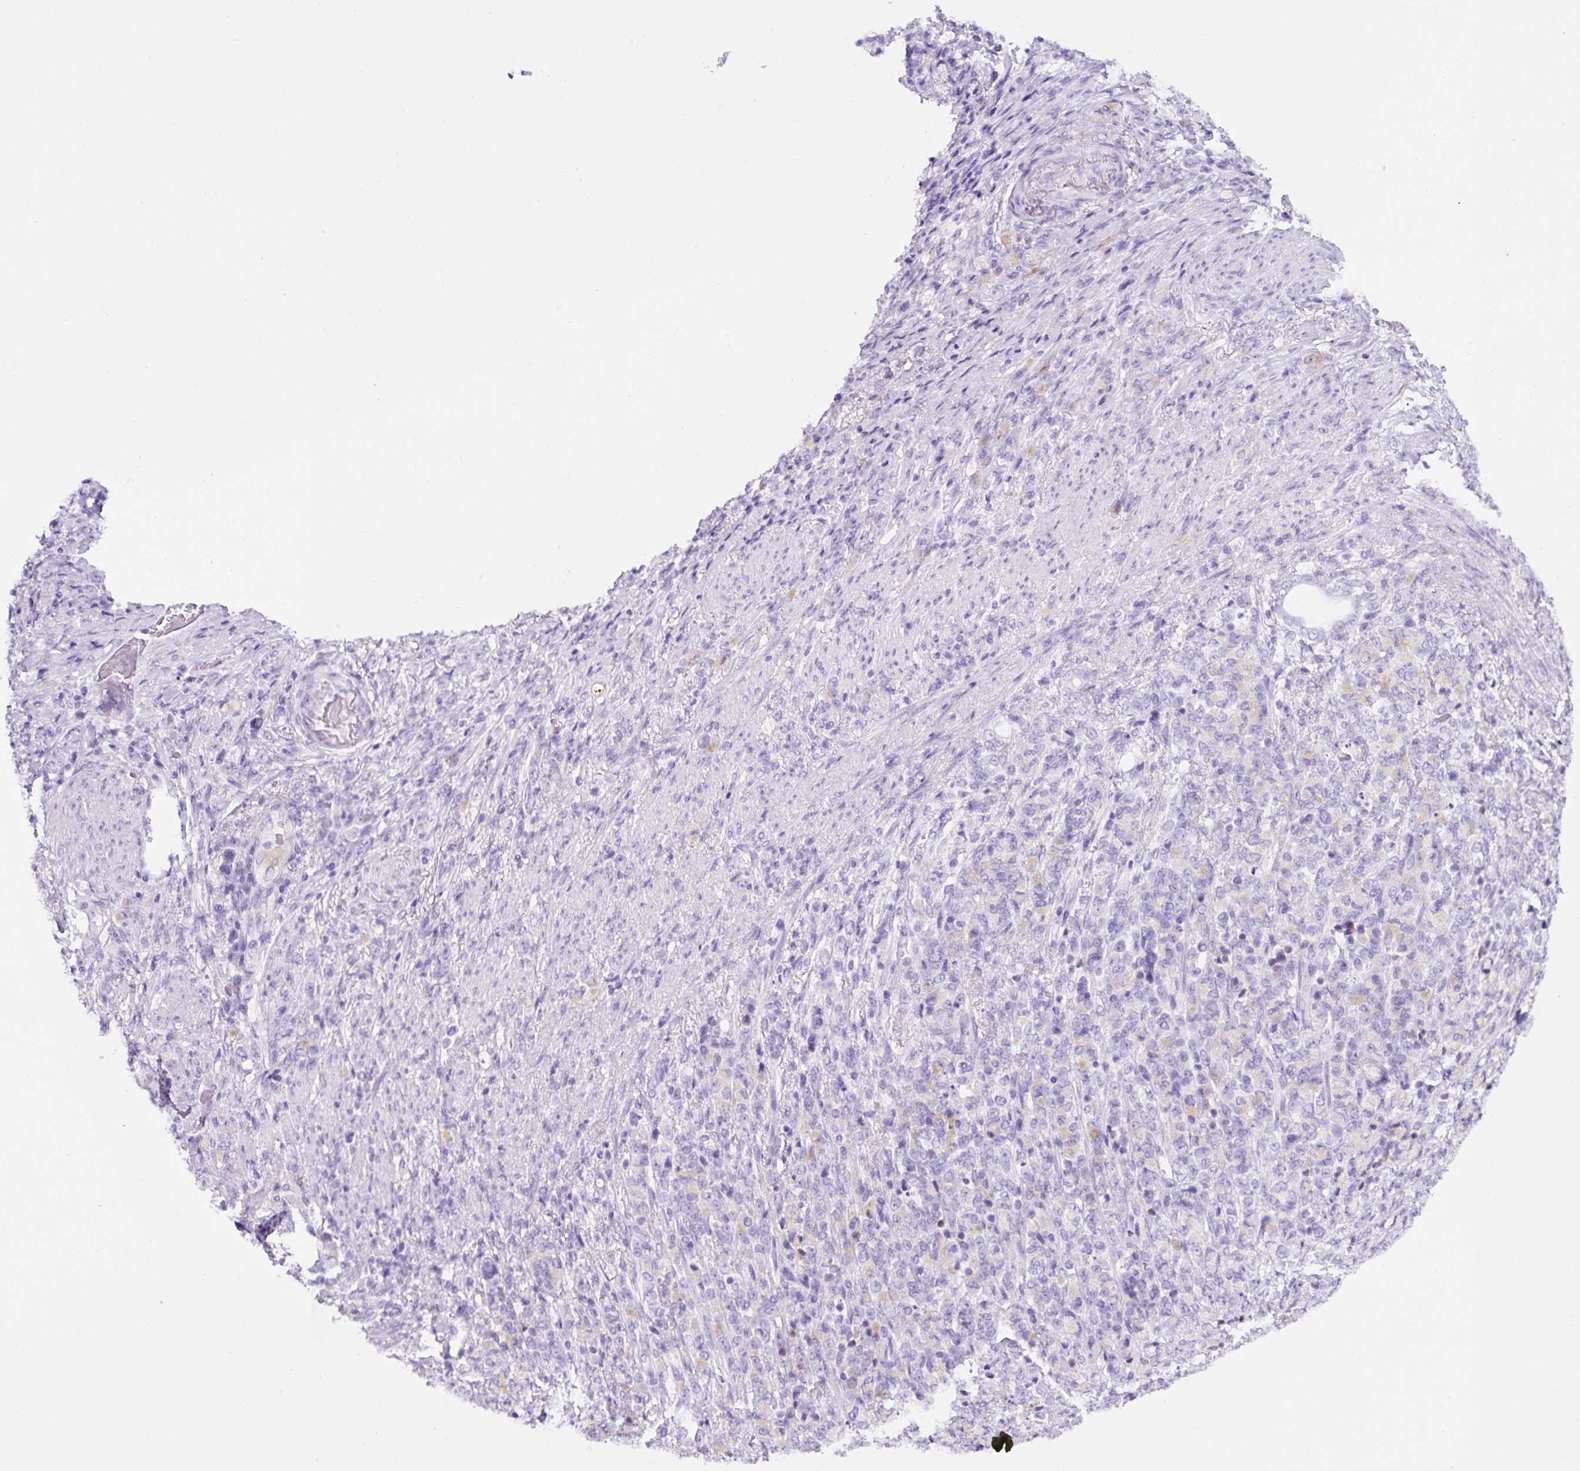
{"staining": {"intensity": "negative", "quantity": "none", "location": "none"}, "tissue": "stomach cancer", "cell_type": "Tumor cells", "image_type": "cancer", "snomed": [{"axis": "morphology", "description": "Adenocarcinoma, NOS"}, {"axis": "topography", "description": "Stomach"}], "caption": "Immunohistochemistry (IHC) histopathology image of neoplastic tissue: human stomach adenocarcinoma stained with DAB (3,3'-diaminobenzidine) shows no significant protein expression in tumor cells.", "gene": "TMEM200B", "patient": {"sex": "female", "age": 79}}